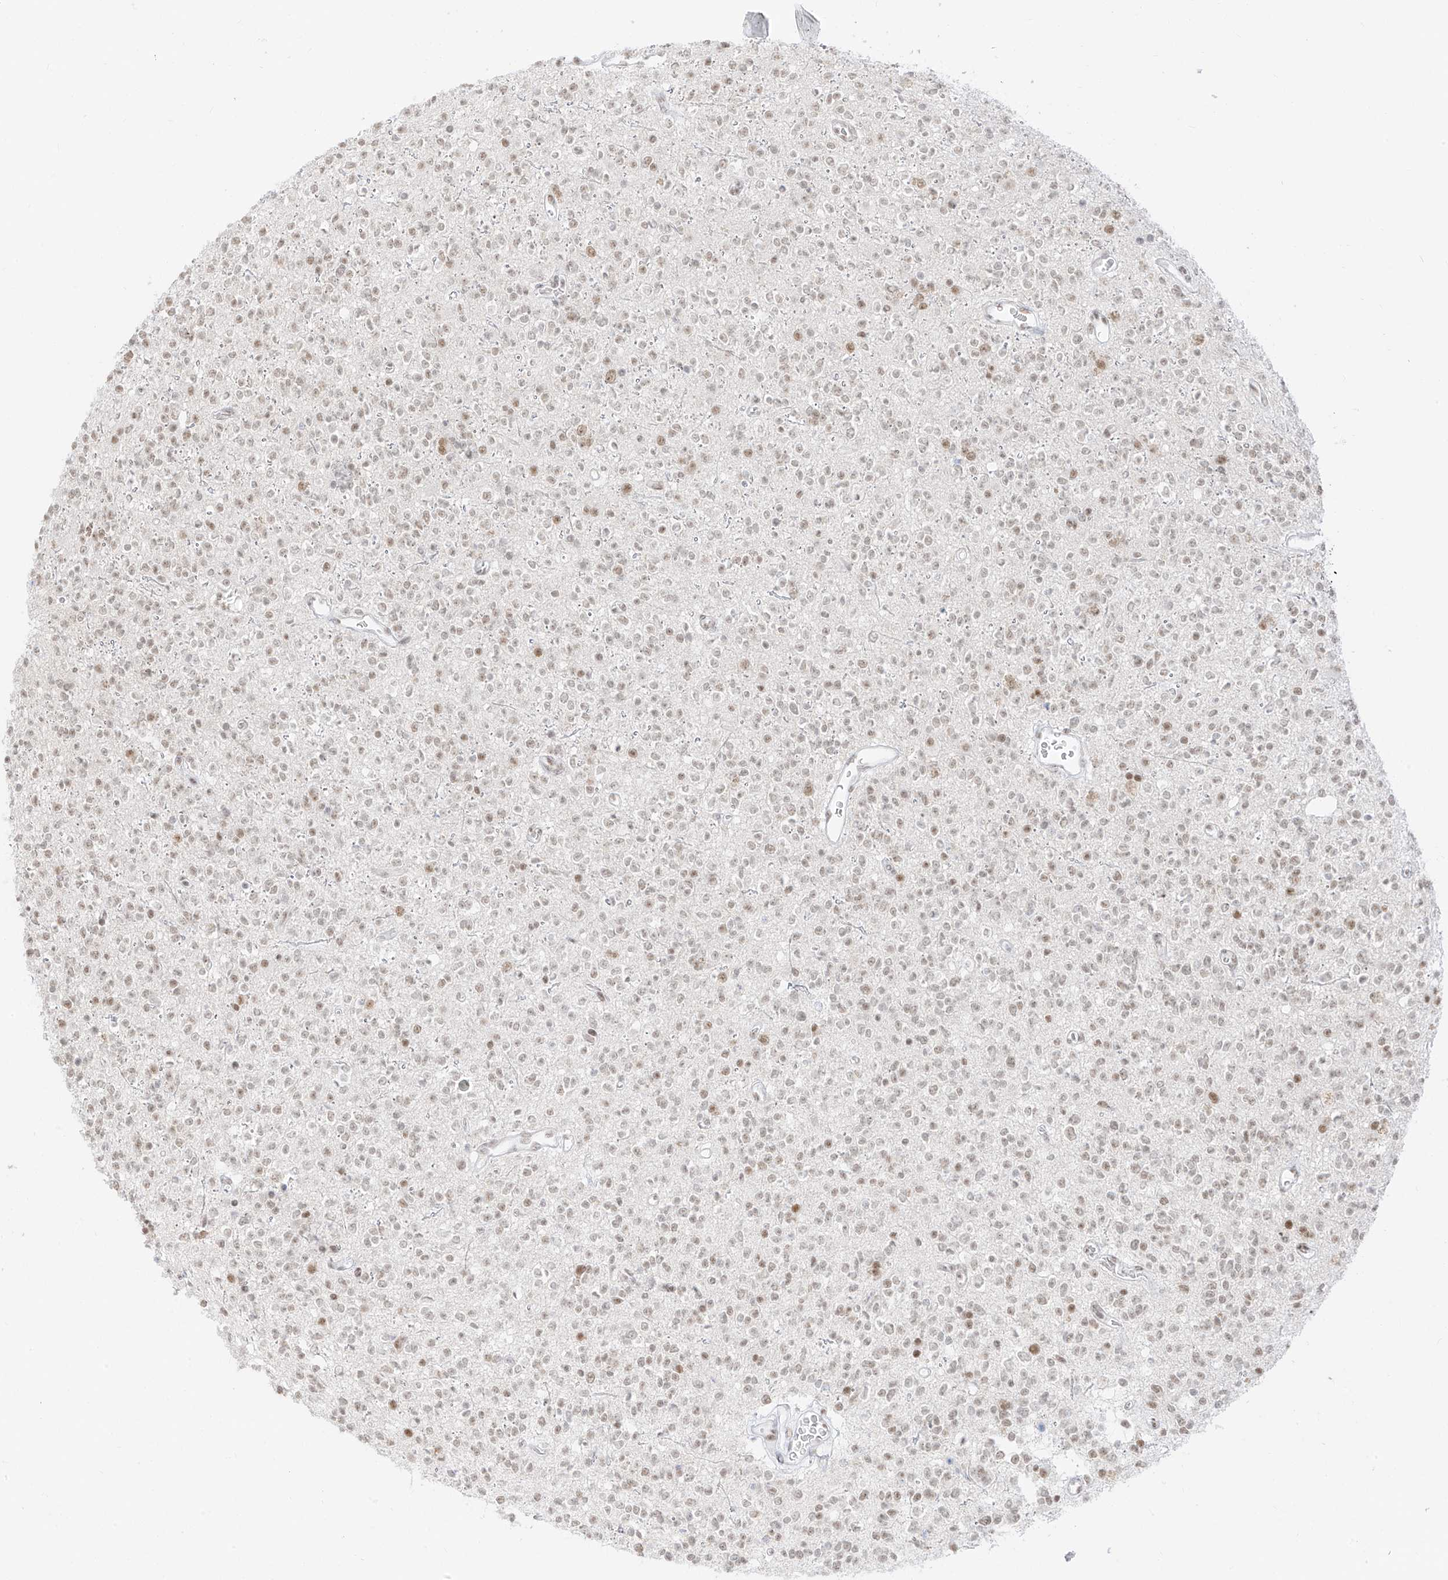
{"staining": {"intensity": "weak", "quantity": "25%-75%", "location": "nuclear"}, "tissue": "glioma", "cell_type": "Tumor cells", "image_type": "cancer", "snomed": [{"axis": "morphology", "description": "Glioma, malignant, High grade"}, {"axis": "topography", "description": "Brain"}], "caption": "Immunohistochemistry (IHC) staining of glioma, which reveals low levels of weak nuclear positivity in about 25%-75% of tumor cells indicating weak nuclear protein positivity. The staining was performed using DAB (3,3'-diaminobenzidine) (brown) for protein detection and nuclei were counterstained in hematoxylin (blue).", "gene": "SUPT5H", "patient": {"sex": "male", "age": 34}}